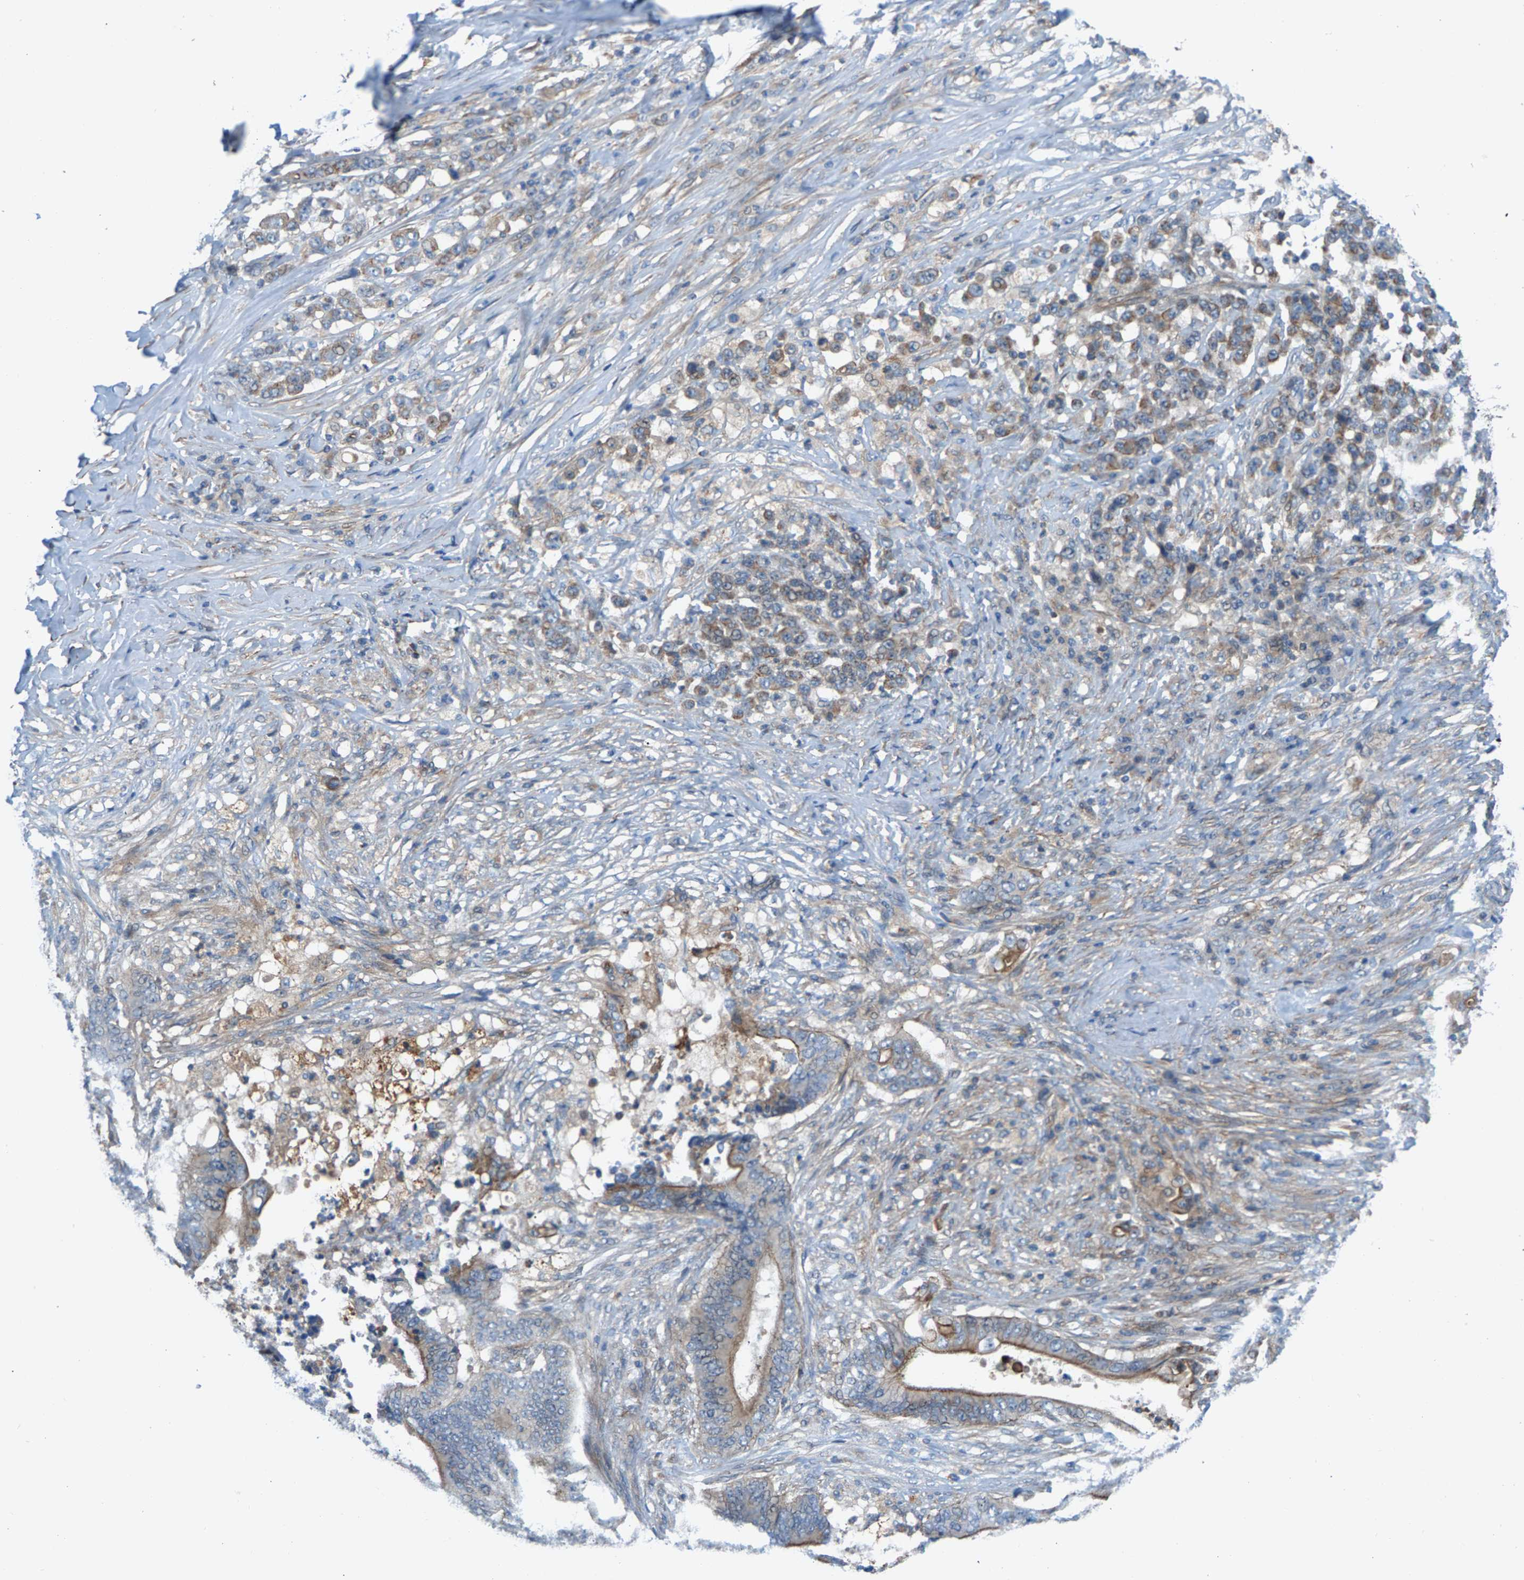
{"staining": {"intensity": "moderate", "quantity": "25%-75%", "location": "cytoplasmic/membranous"}, "tissue": "stomach cancer", "cell_type": "Tumor cells", "image_type": "cancer", "snomed": [{"axis": "morphology", "description": "Adenocarcinoma, NOS"}, {"axis": "topography", "description": "Stomach"}], "caption": "The micrograph demonstrates a brown stain indicating the presence of a protein in the cytoplasmic/membranous of tumor cells in stomach adenocarcinoma.", "gene": "PDCL", "patient": {"sex": "female", "age": 73}}